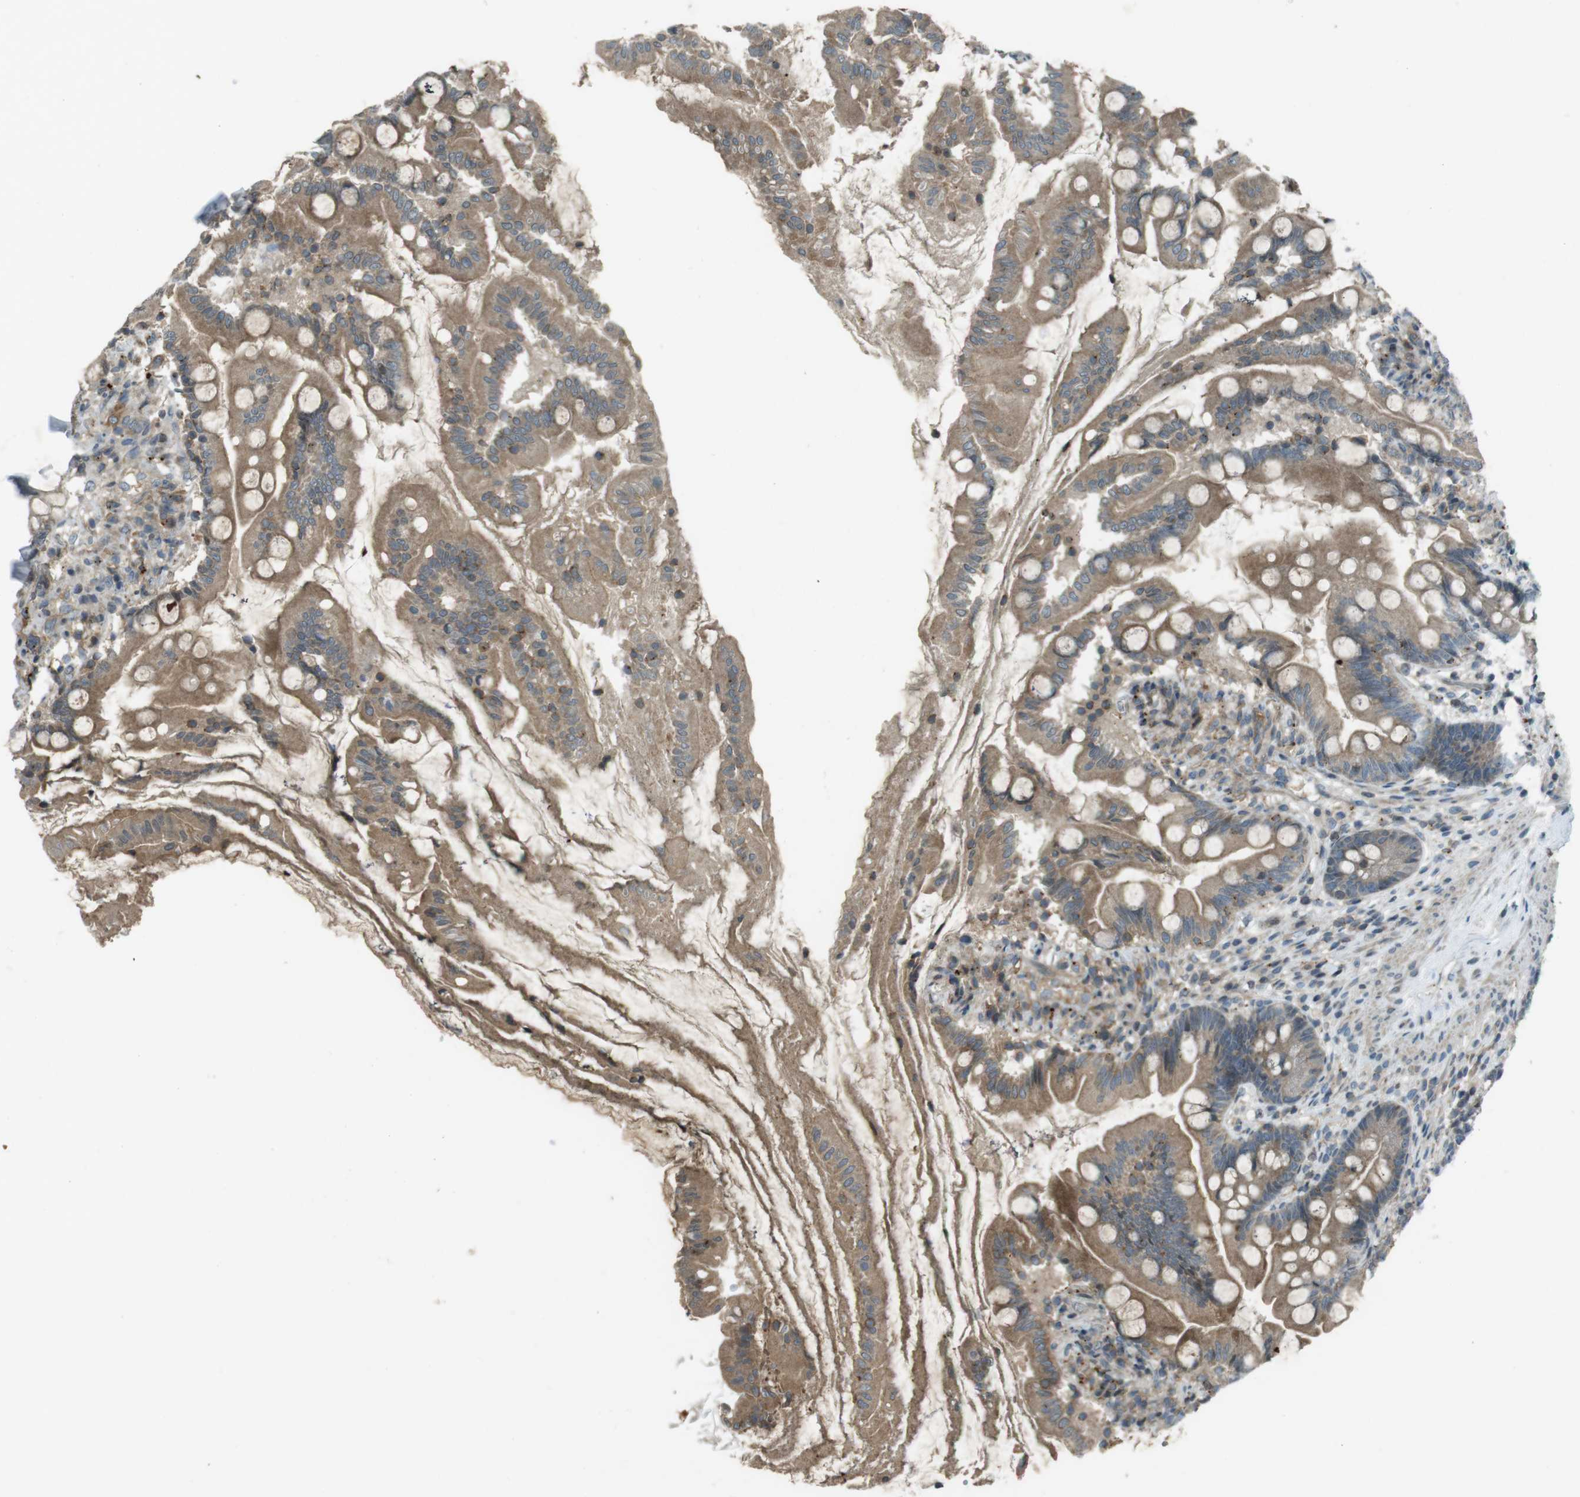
{"staining": {"intensity": "moderate", "quantity": ">75%", "location": "cytoplasmic/membranous"}, "tissue": "small intestine", "cell_type": "Glandular cells", "image_type": "normal", "snomed": [{"axis": "morphology", "description": "Normal tissue, NOS"}, {"axis": "topography", "description": "Small intestine"}], "caption": "Small intestine stained with IHC exhibits moderate cytoplasmic/membranous positivity in about >75% of glandular cells.", "gene": "ZYX", "patient": {"sex": "female", "age": 56}}